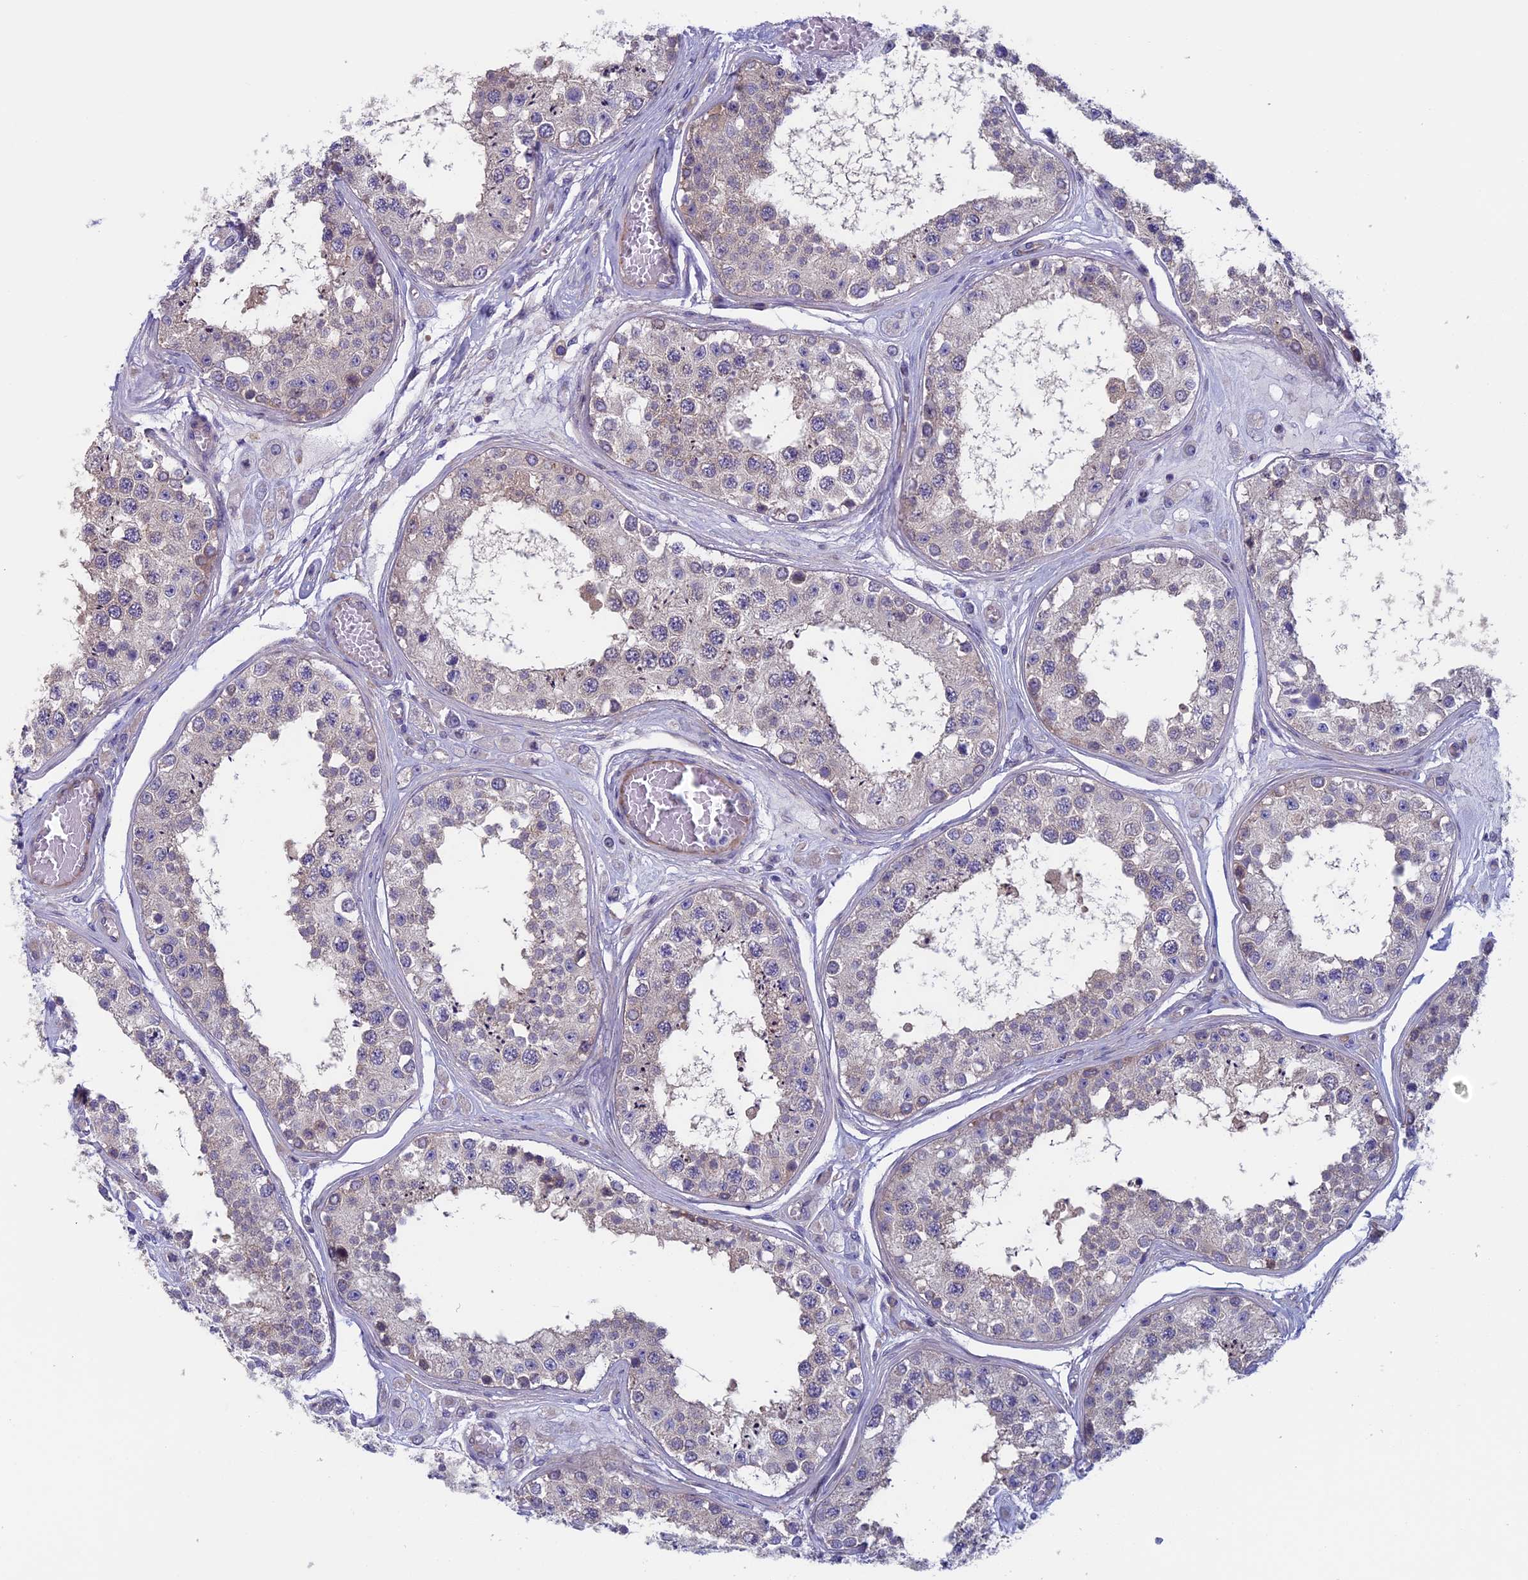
{"staining": {"intensity": "weak", "quantity": "<25%", "location": "cytoplasmic/membranous"}, "tissue": "testis", "cell_type": "Cells in seminiferous ducts", "image_type": "normal", "snomed": [{"axis": "morphology", "description": "Normal tissue, NOS"}, {"axis": "topography", "description": "Testis"}], "caption": "The immunohistochemistry (IHC) image has no significant expression in cells in seminiferous ducts of testis.", "gene": "CNOT6L", "patient": {"sex": "male", "age": 25}}